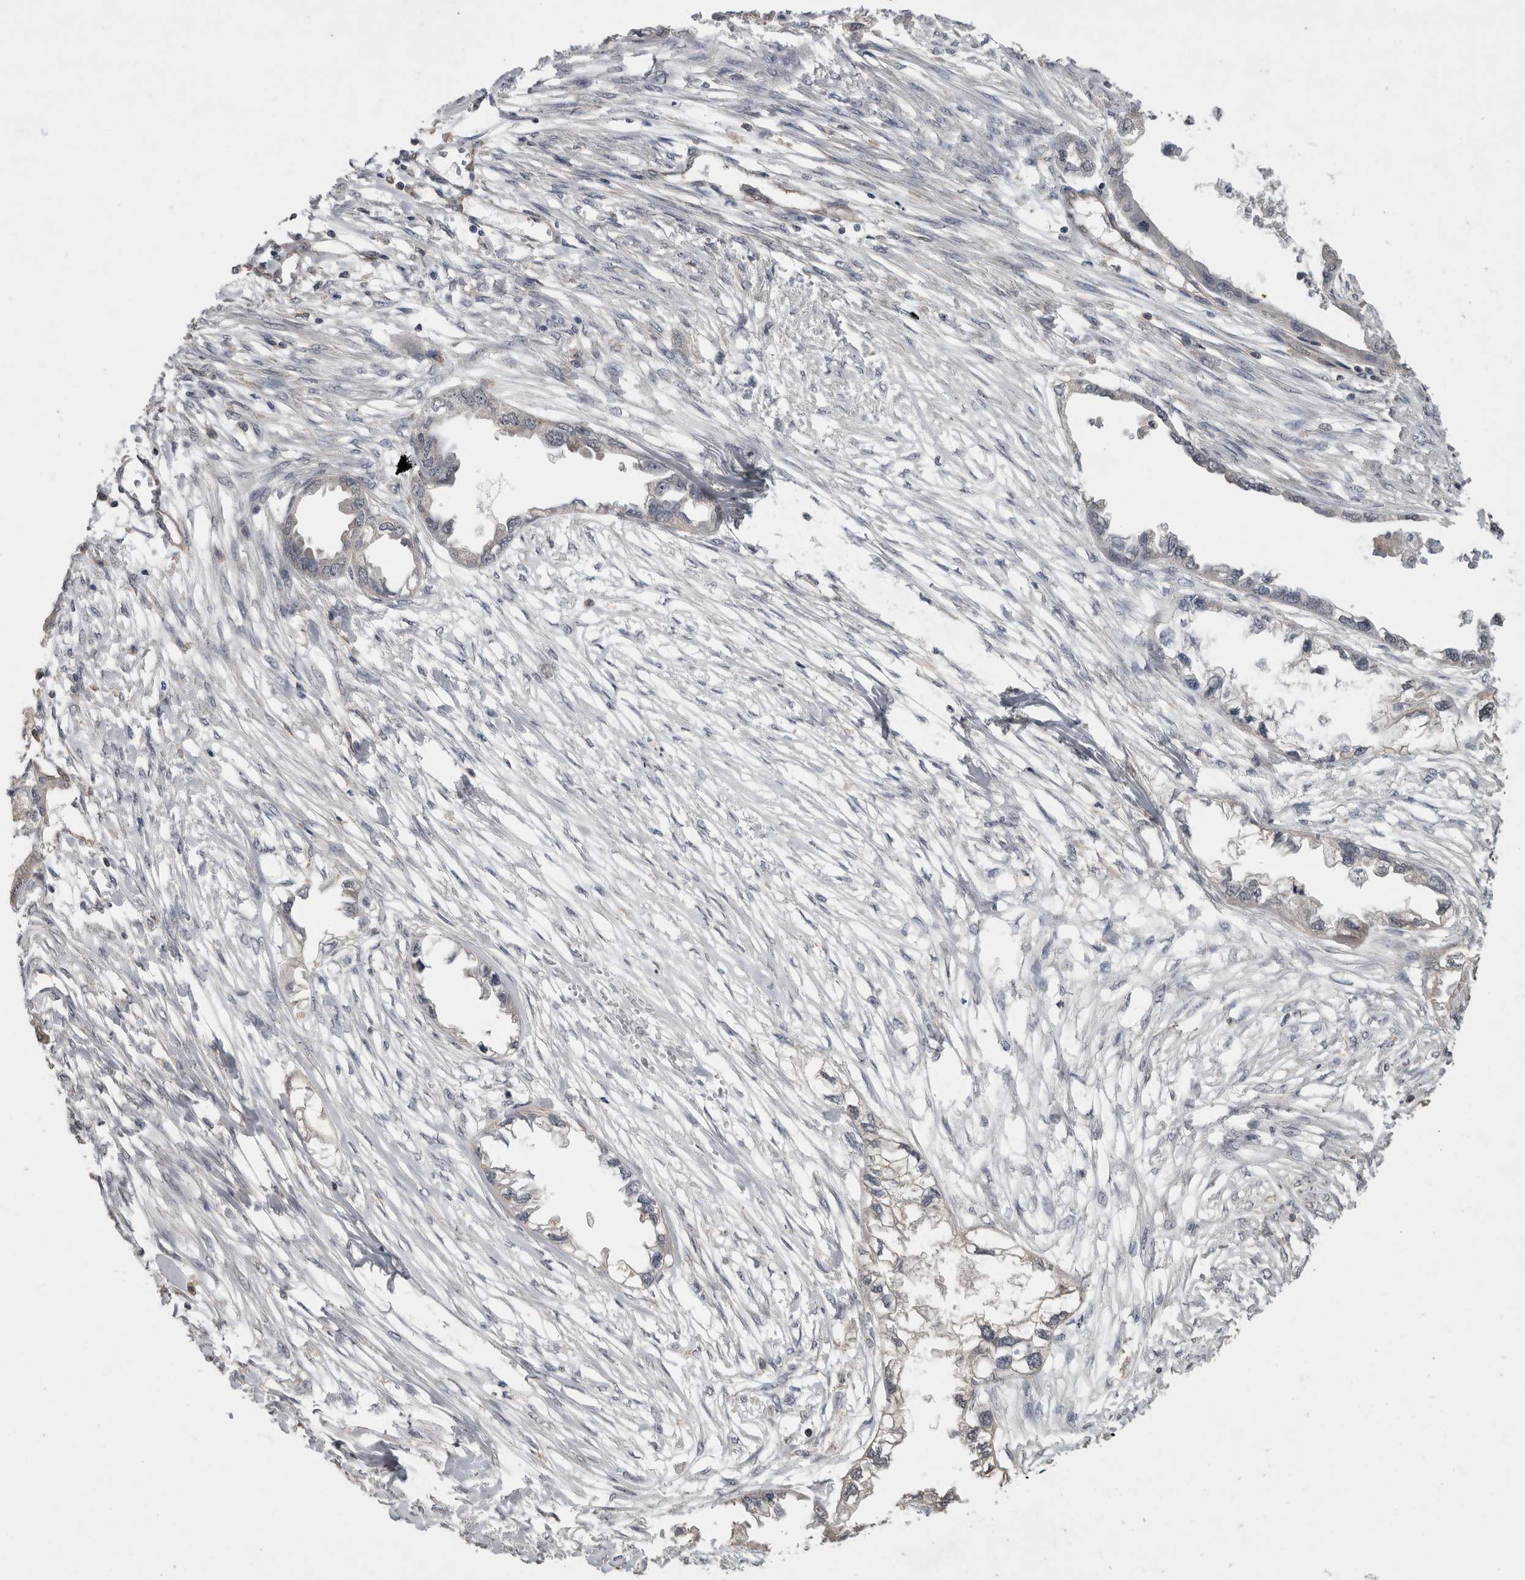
{"staining": {"intensity": "weak", "quantity": "<25%", "location": "cytoplasmic/membranous"}, "tissue": "endometrial cancer", "cell_type": "Tumor cells", "image_type": "cancer", "snomed": [{"axis": "morphology", "description": "Adenocarcinoma, NOS"}, {"axis": "morphology", "description": "Adenocarcinoma, metastatic, NOS"}, {"axis": "topography", "description": "Adipose tissue"}, {"axis": "topography", "description": "Endometrium"}], "caption": "Immunohistochemistry (IHC) image of human adenocarcinoma (endometrial) stained for a protein (brown), which reveals no staining in tumor cells.", "gene": "SPATA48", "patient": {"sex": "female", "age": 67}}